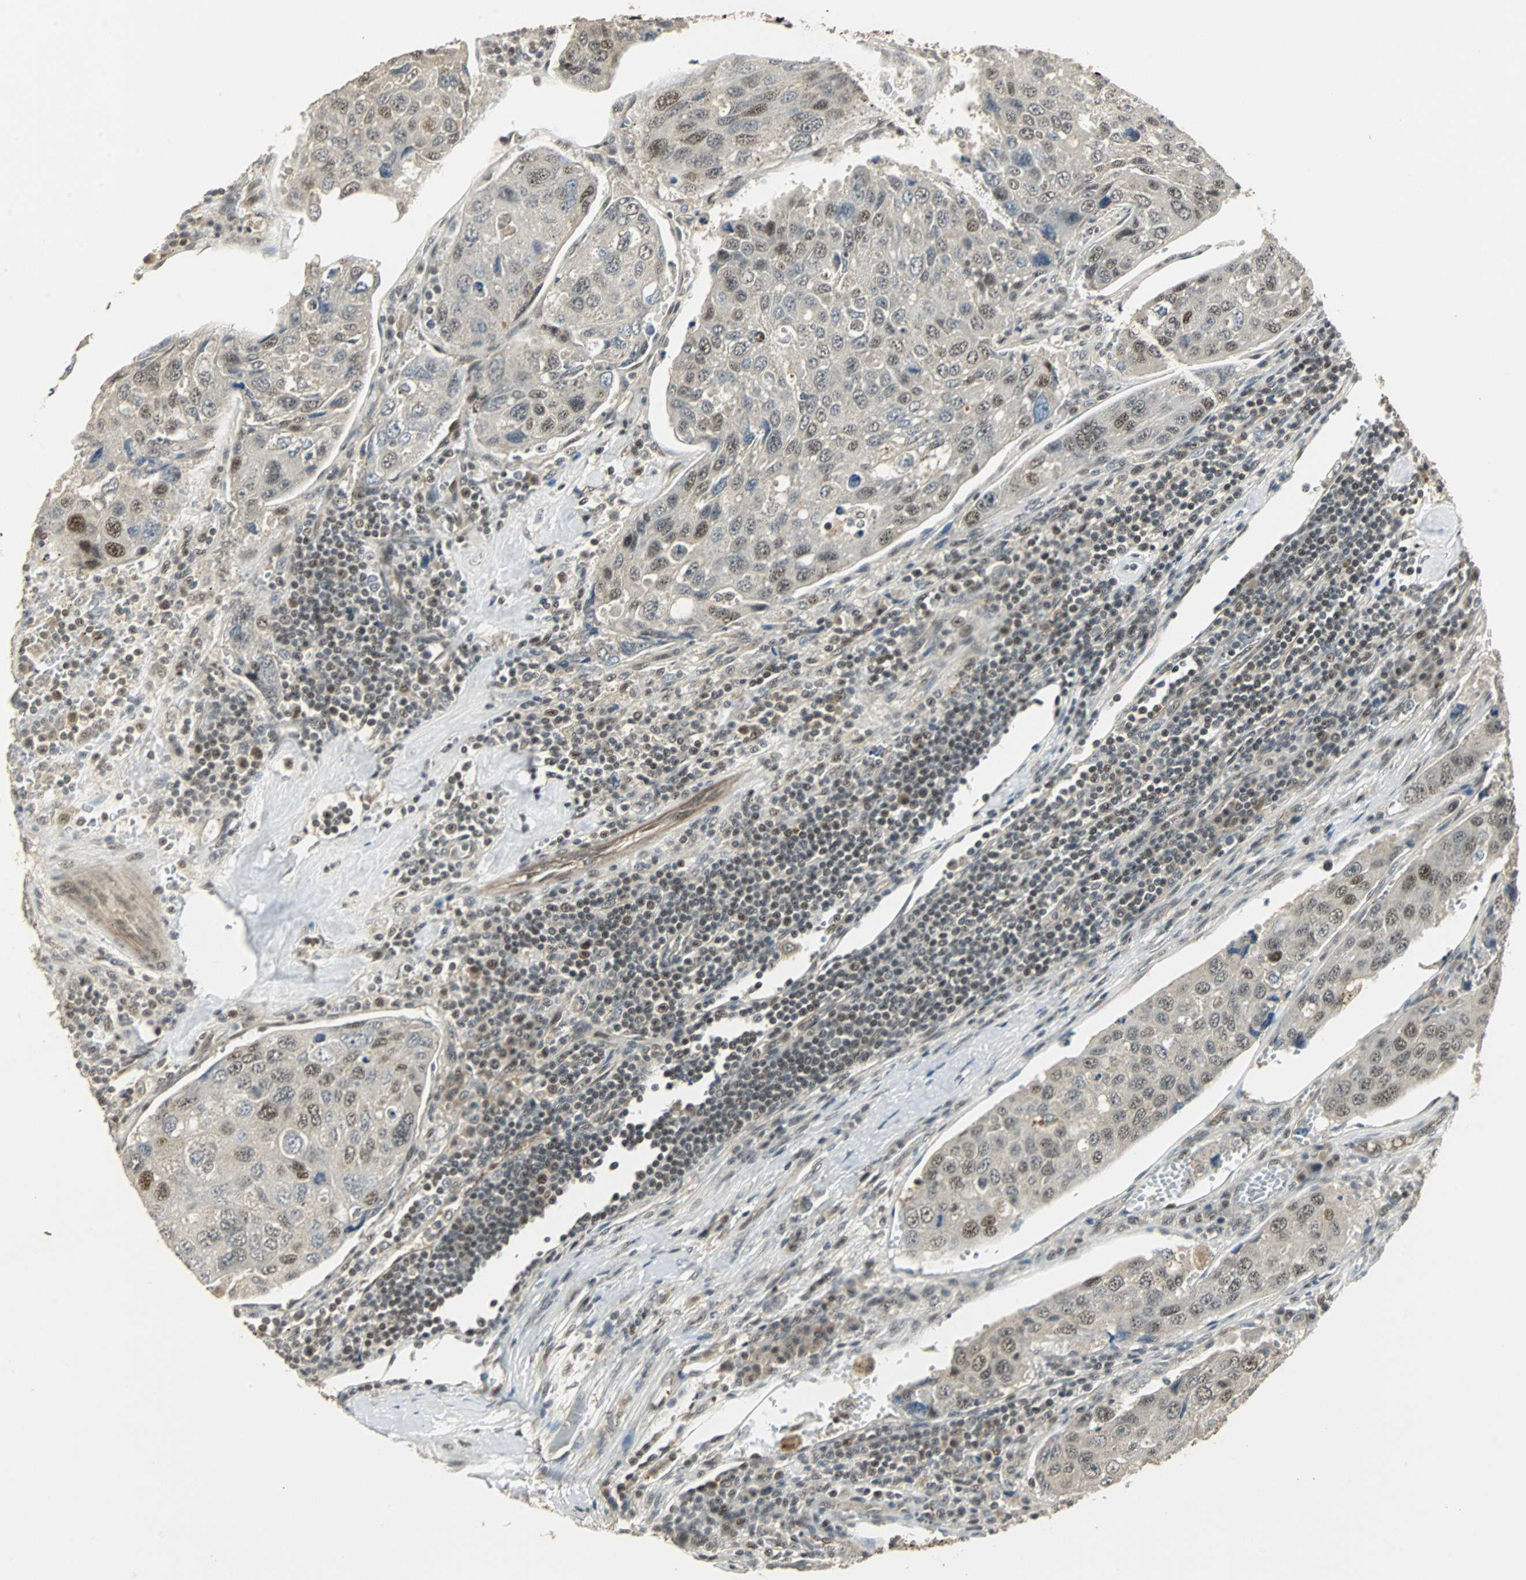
{"staining": {"intensity": "strong", "quantity": "25%-75%", "location": "nuclear"}, "tissue": "urothelial cancer", "cell_type": "Tumor cells", "image_type": "cancer", "snomed": [{"axis": "morphology", "description": "Urothelial carcinoma, High grade"}, {"axis": "topography", "description": "Lymph node"}, {"axis": "topography", "description": "Urinary bladder"}], "caption": "Urothelial cancer stained for a protein (brown) shows strong nuclear positive expression in about 25%-75% of tumor cells.", "gene": "MED4", "patient": {"sex": "male", "age": 51}}